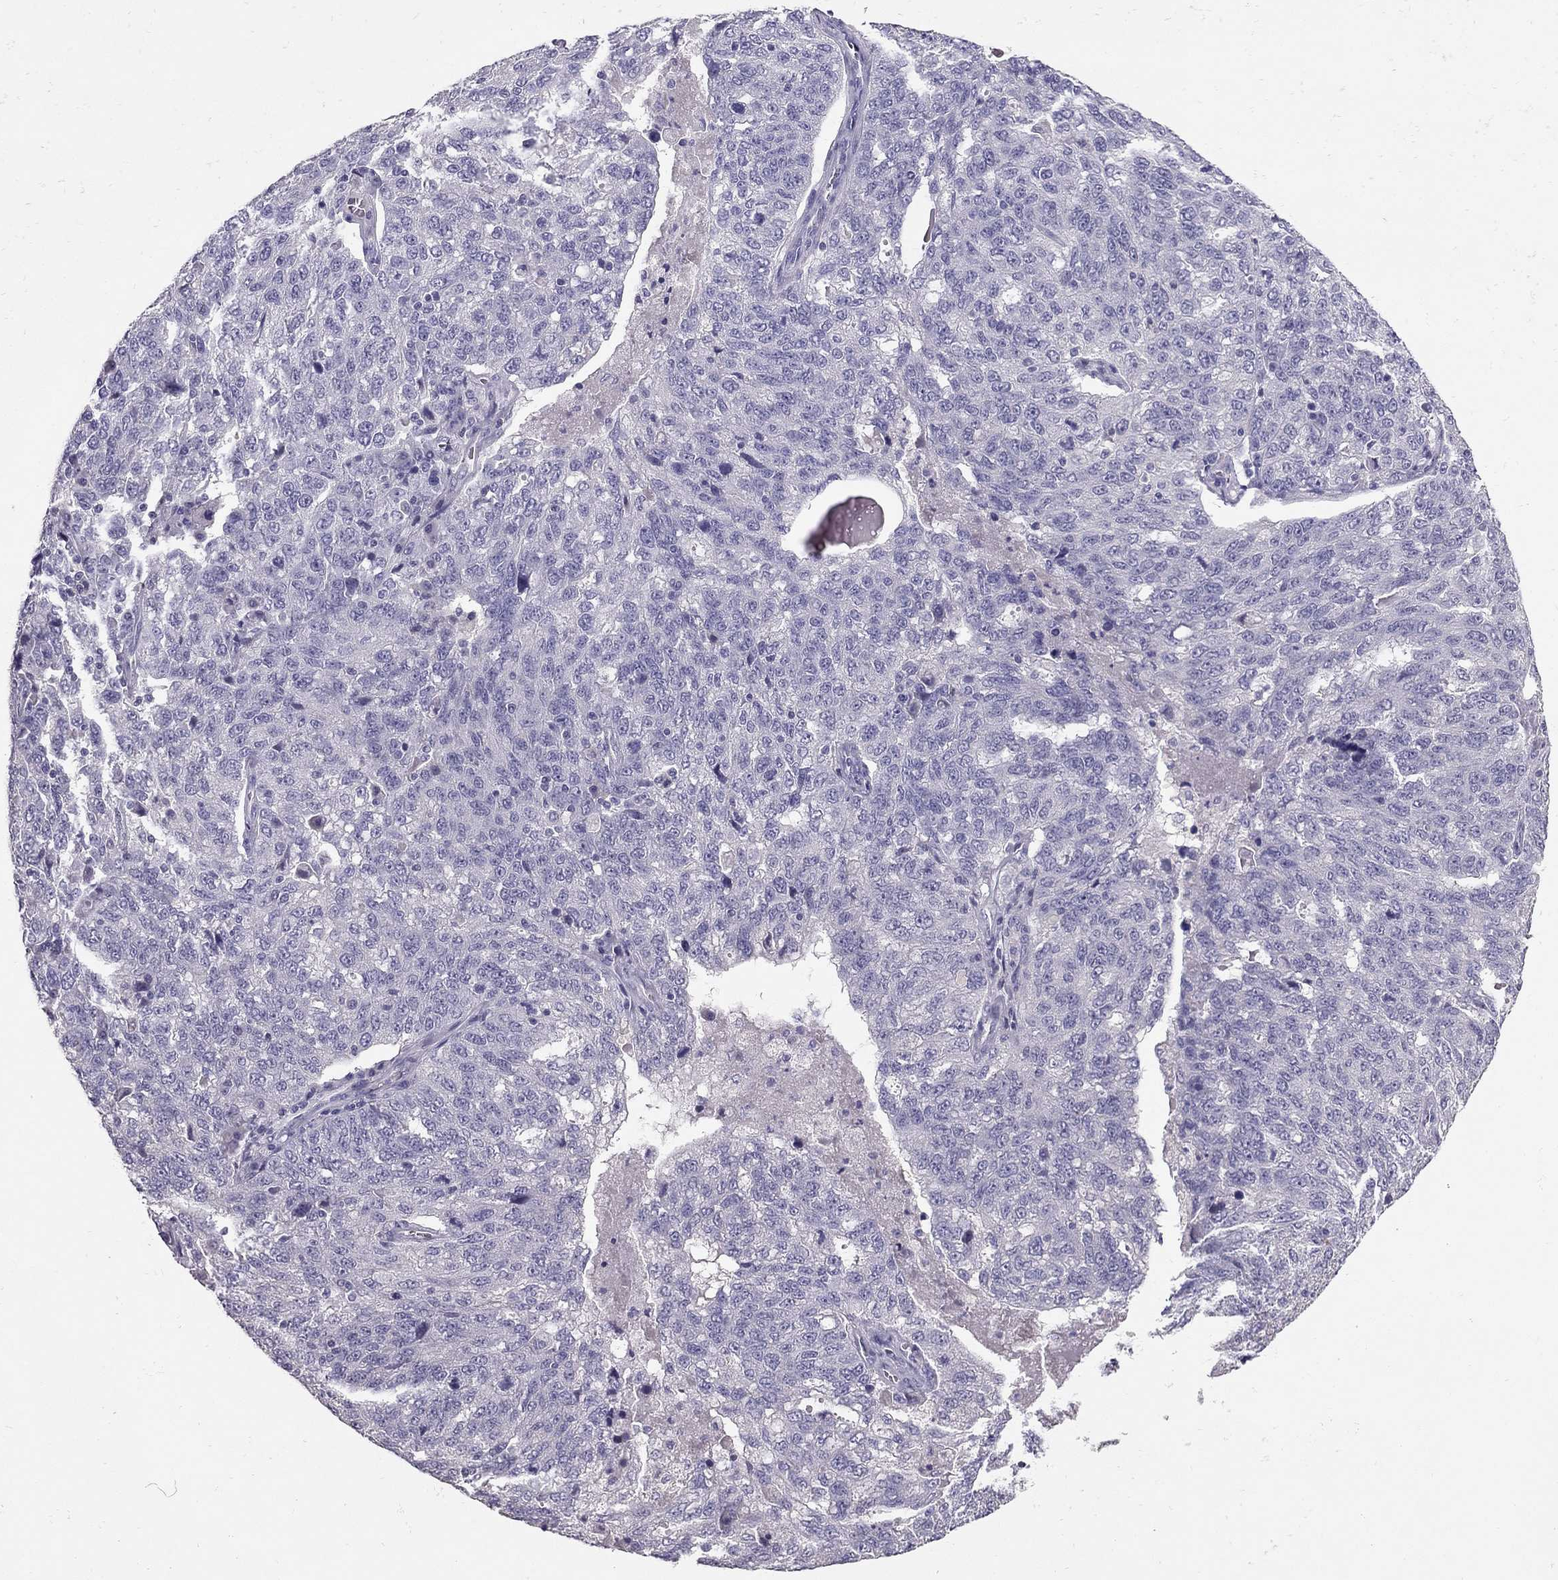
{"staining": {"intensity": "negative", "quantity": "none", "location": "none"}, "tissue": "ovarian cancer", "cell_type": "Tumor cells", "image_type": "cancer", "snomed": [{"axis": "morphology", "description": "Cystadenocarcinoma, serous, NOS"}, {"axis": "topography", "description": "Ovary"}], "caption": "DAB (3,3'-diaminobenzidine) immunohistochemical staining of serous cystadenocarcinoma (ovarian) reveals no significant expression in tumor cells.", "gene": "RHO", "patient": {"sex": "female", "age": 71}}